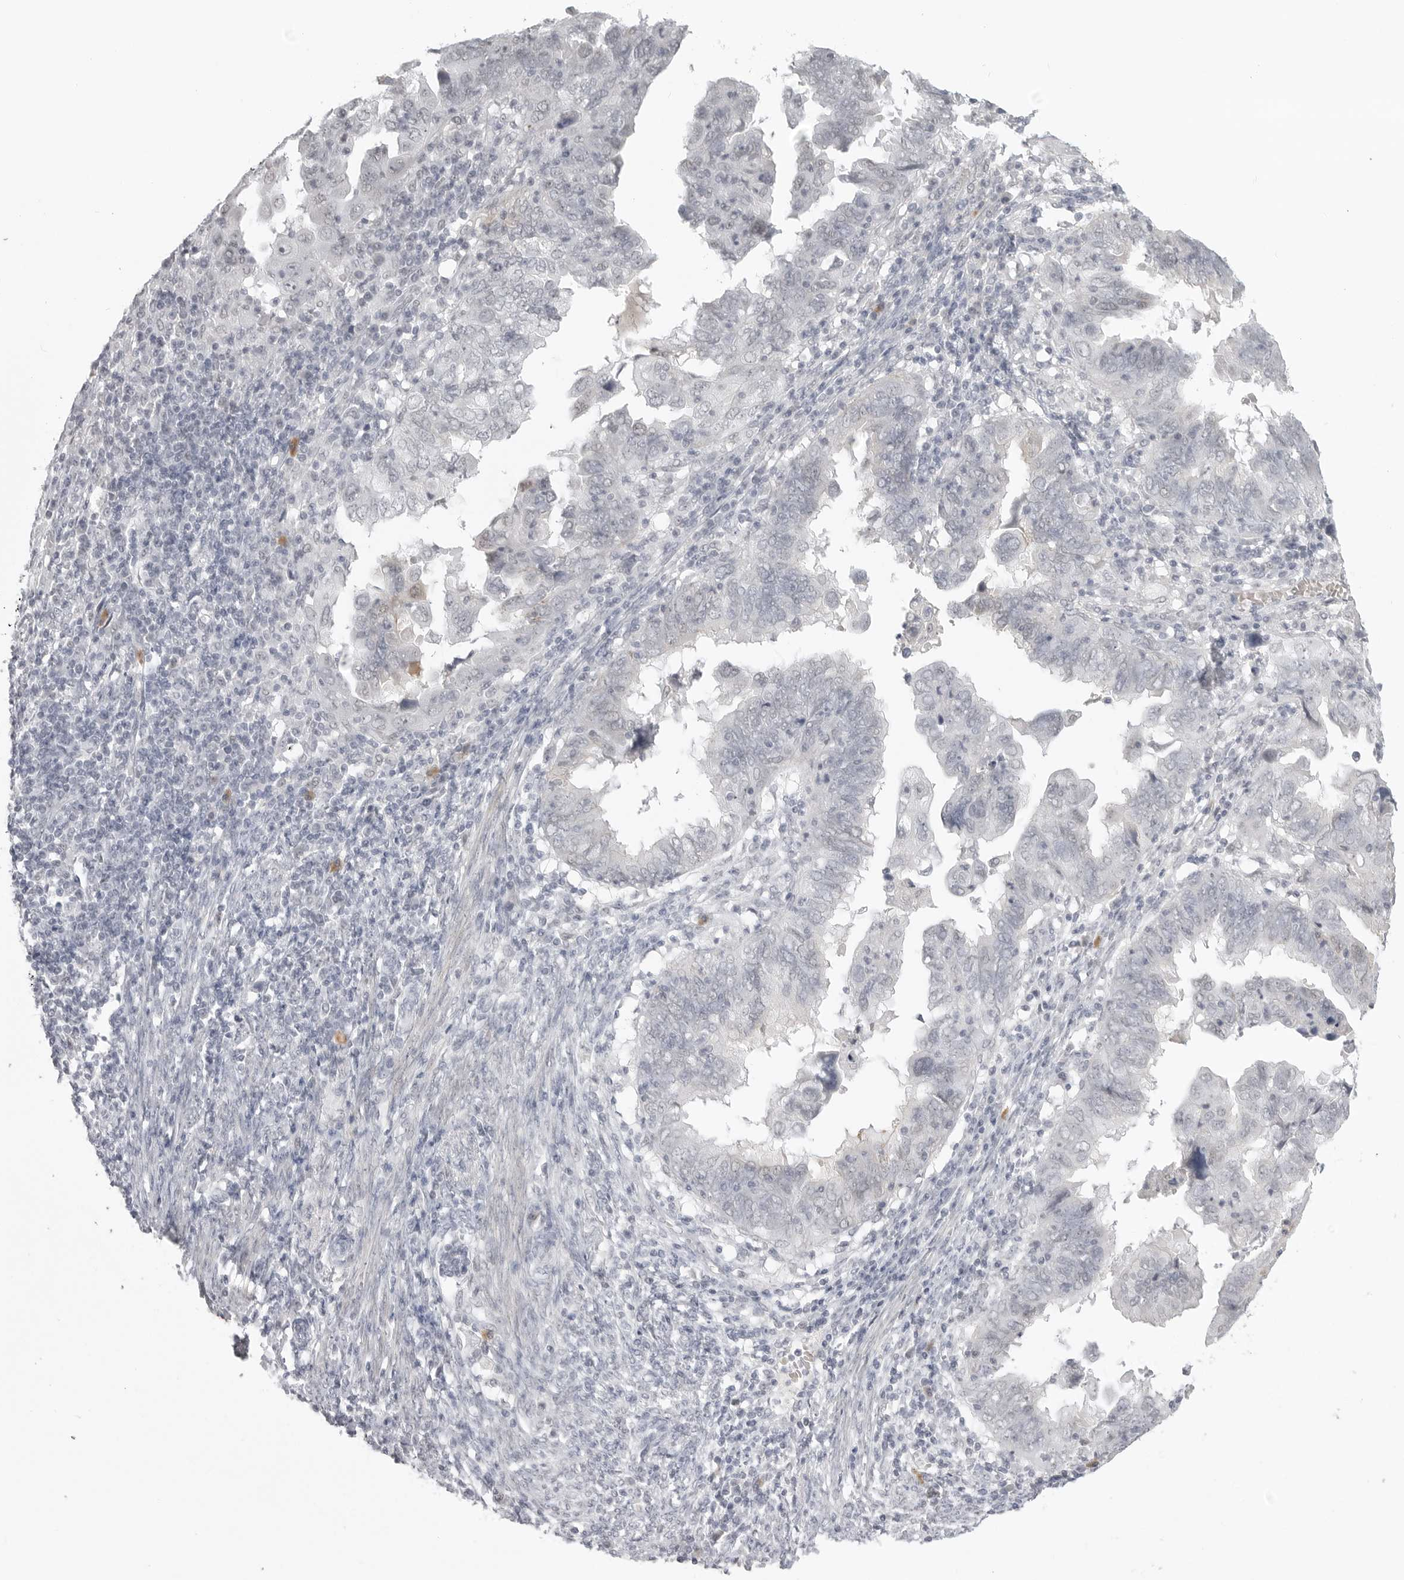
{"staining": {"intensity": "negative", "quantity": "none", "location": "none"}, "tissue": "endometrial cancer", "cell_type": "Tumor cells", "image_type": "cancer", "snomed": [{"axis": "morphology", "description": "Adenocarcinoma, NOS"}, {"axis": "topography", "description": "Uterus"}], "caption": "The immunohistochemistry (IHC) photomicrograph has no significant expression in tumor cells of endometrial cancer (adenocarcinoma) tissue.", "gene": "TCTN3", "patient": {"sex": "female", "age": 77}}